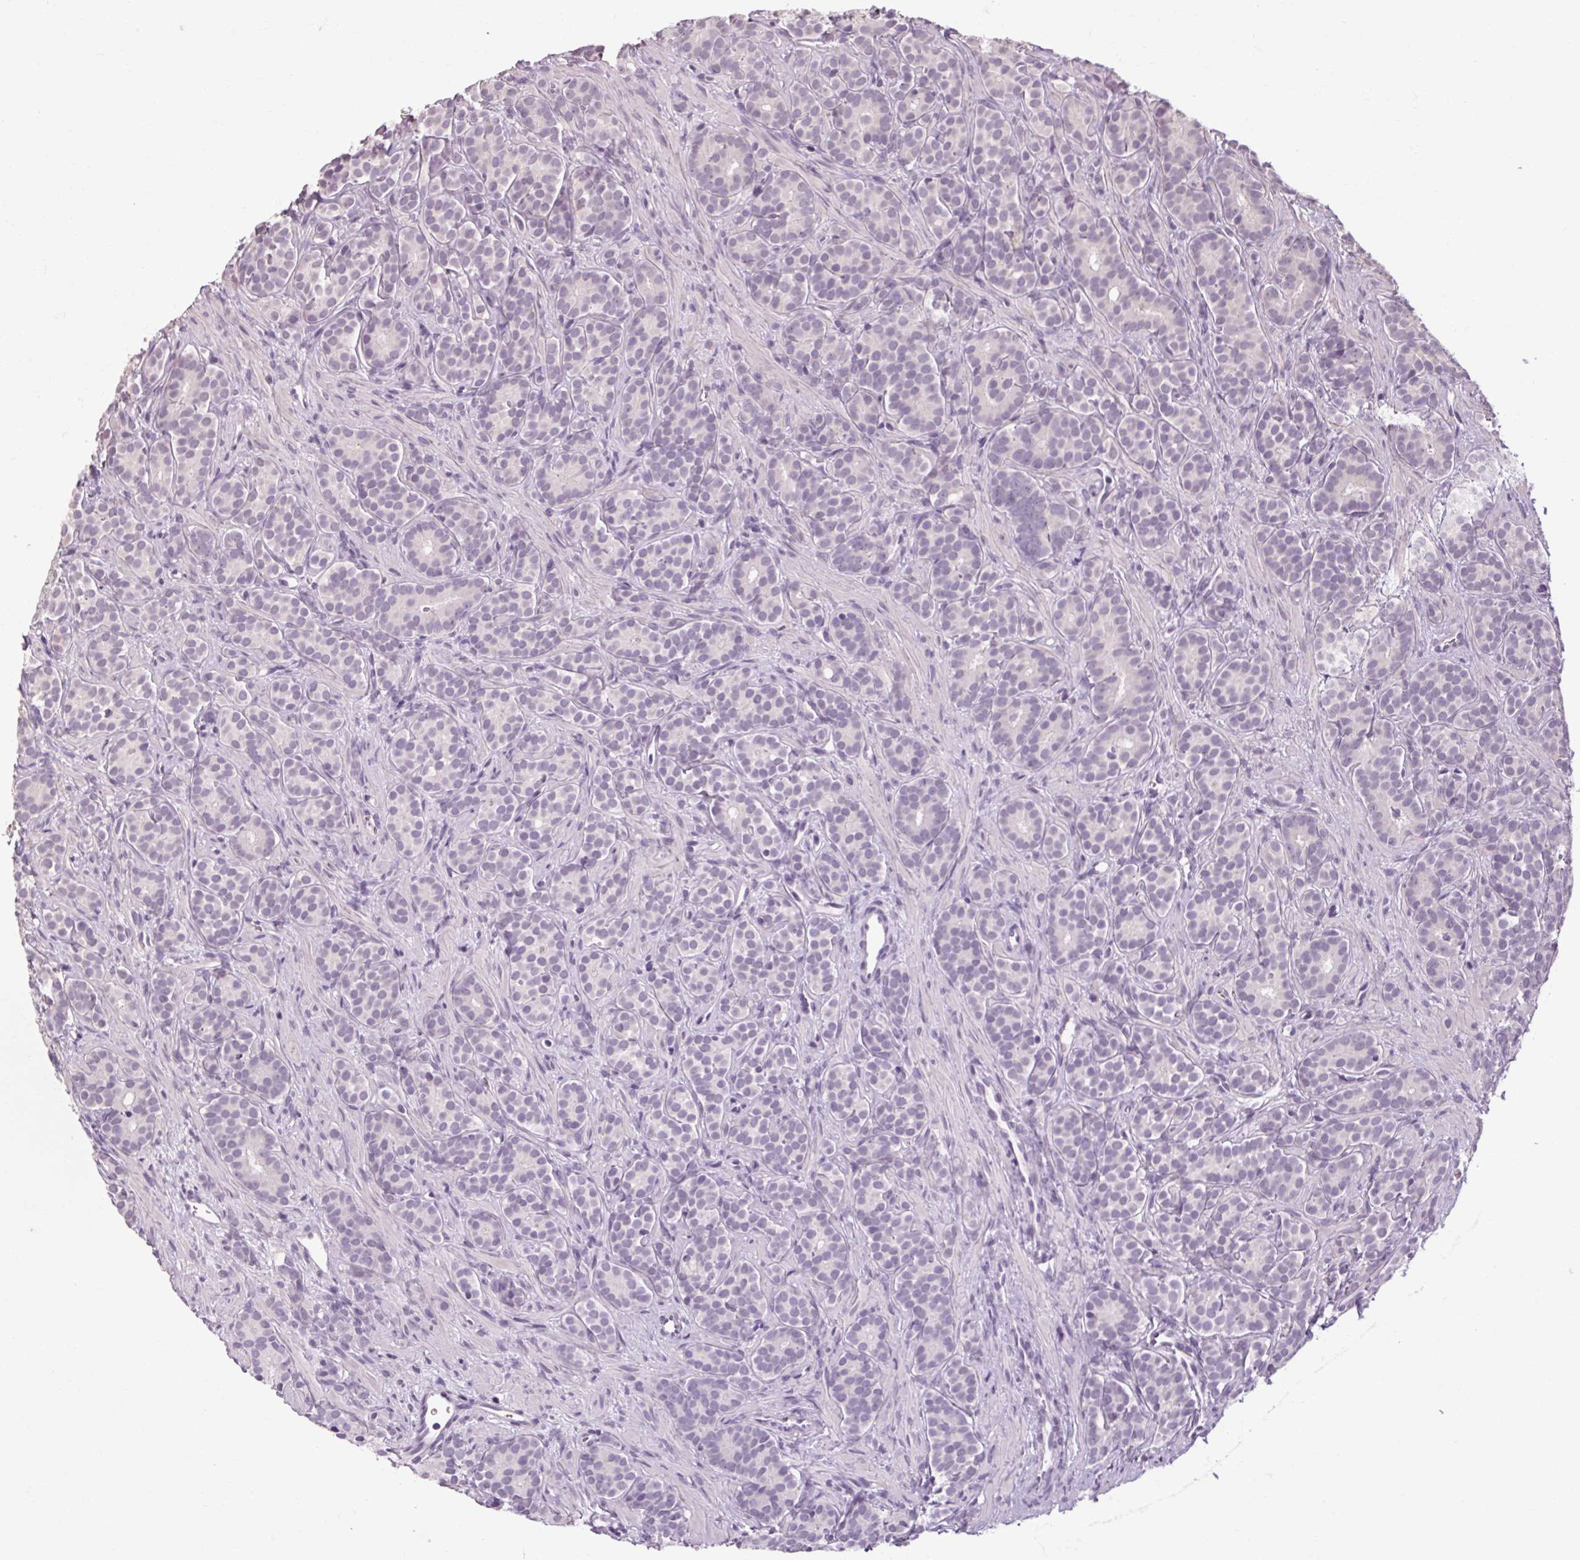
{"staining": {"intensity": "negative", "quantity": "none", "location": "none"}, "tissue": "prostate cancer", "cell_type": "Tumor cells", "image_type": "cancer", "snomed": [{"axis": "morphology", "description": "Adenocarcinoma, High grade"}, {"axis": "topography", "description": "Prostate"}], "caption": "This is a histopathology image of immunohistochemistry (IHC) staining of prostate cancer (high-grade adenocarcinoma), which shows no expression in tumor cells.", "gene": "POMC", "patient": {"sex": "male", "age": 84}}